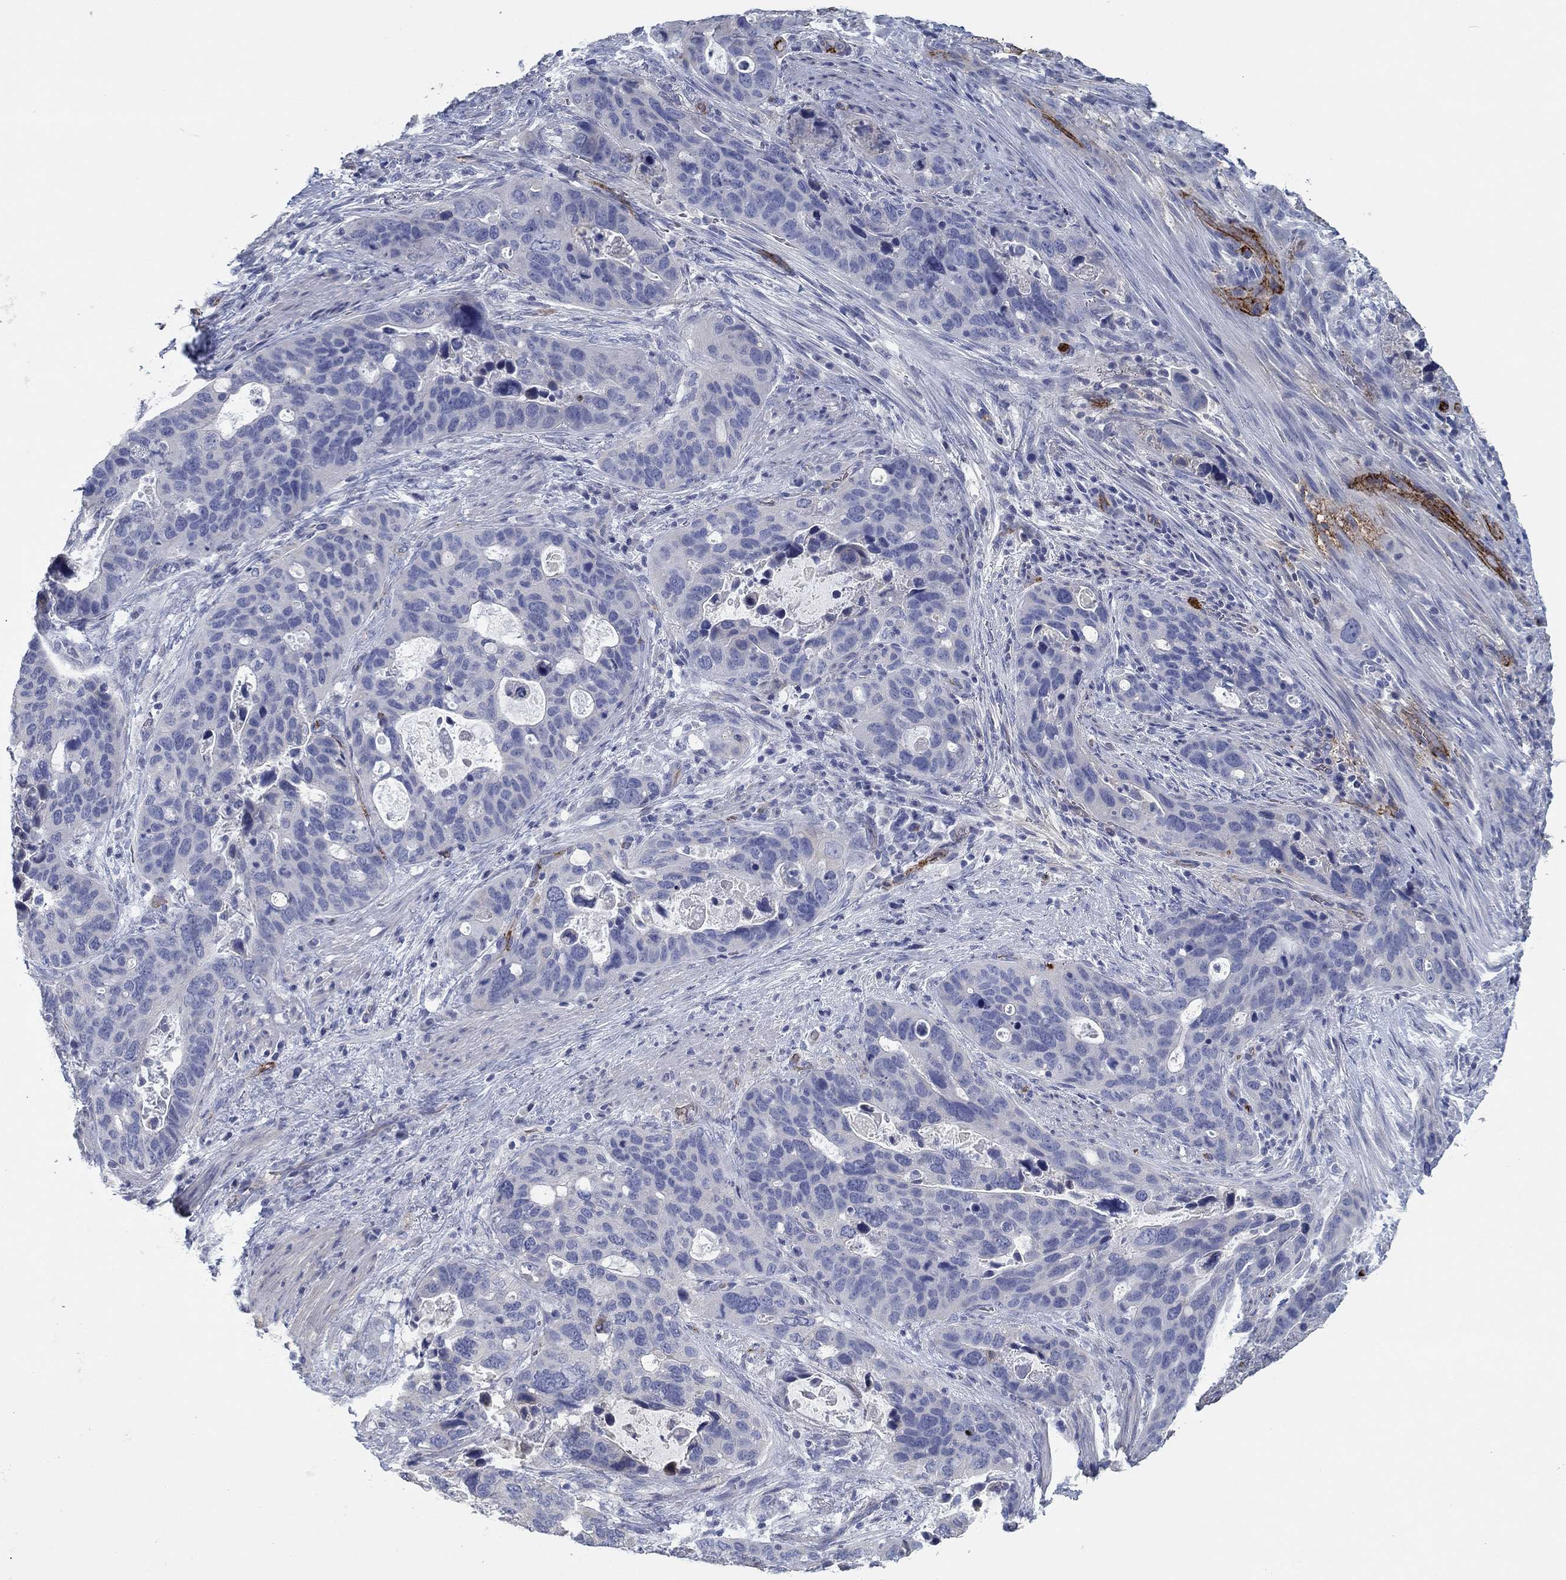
{"staining": {"intensity": "negative", "quantity": "none", "location": "none"}, "tissue": "stomach cancer", "cell_type": "Tumor cells", "image_type": "cancer", "snomed": [{"axis": "morphology", "description": "Adenocarcinoma, NOS"}, {"axis": "topography", "description": "Stomach"}], "caption": "A high-resolution micrograph shows immunohistochemistry (IHC) staining of stomach adenocarcinoma, which shows no significant staining in tumor cells.", "gene": "APOC3", "patient": {"sex": "male", "age": 54}}